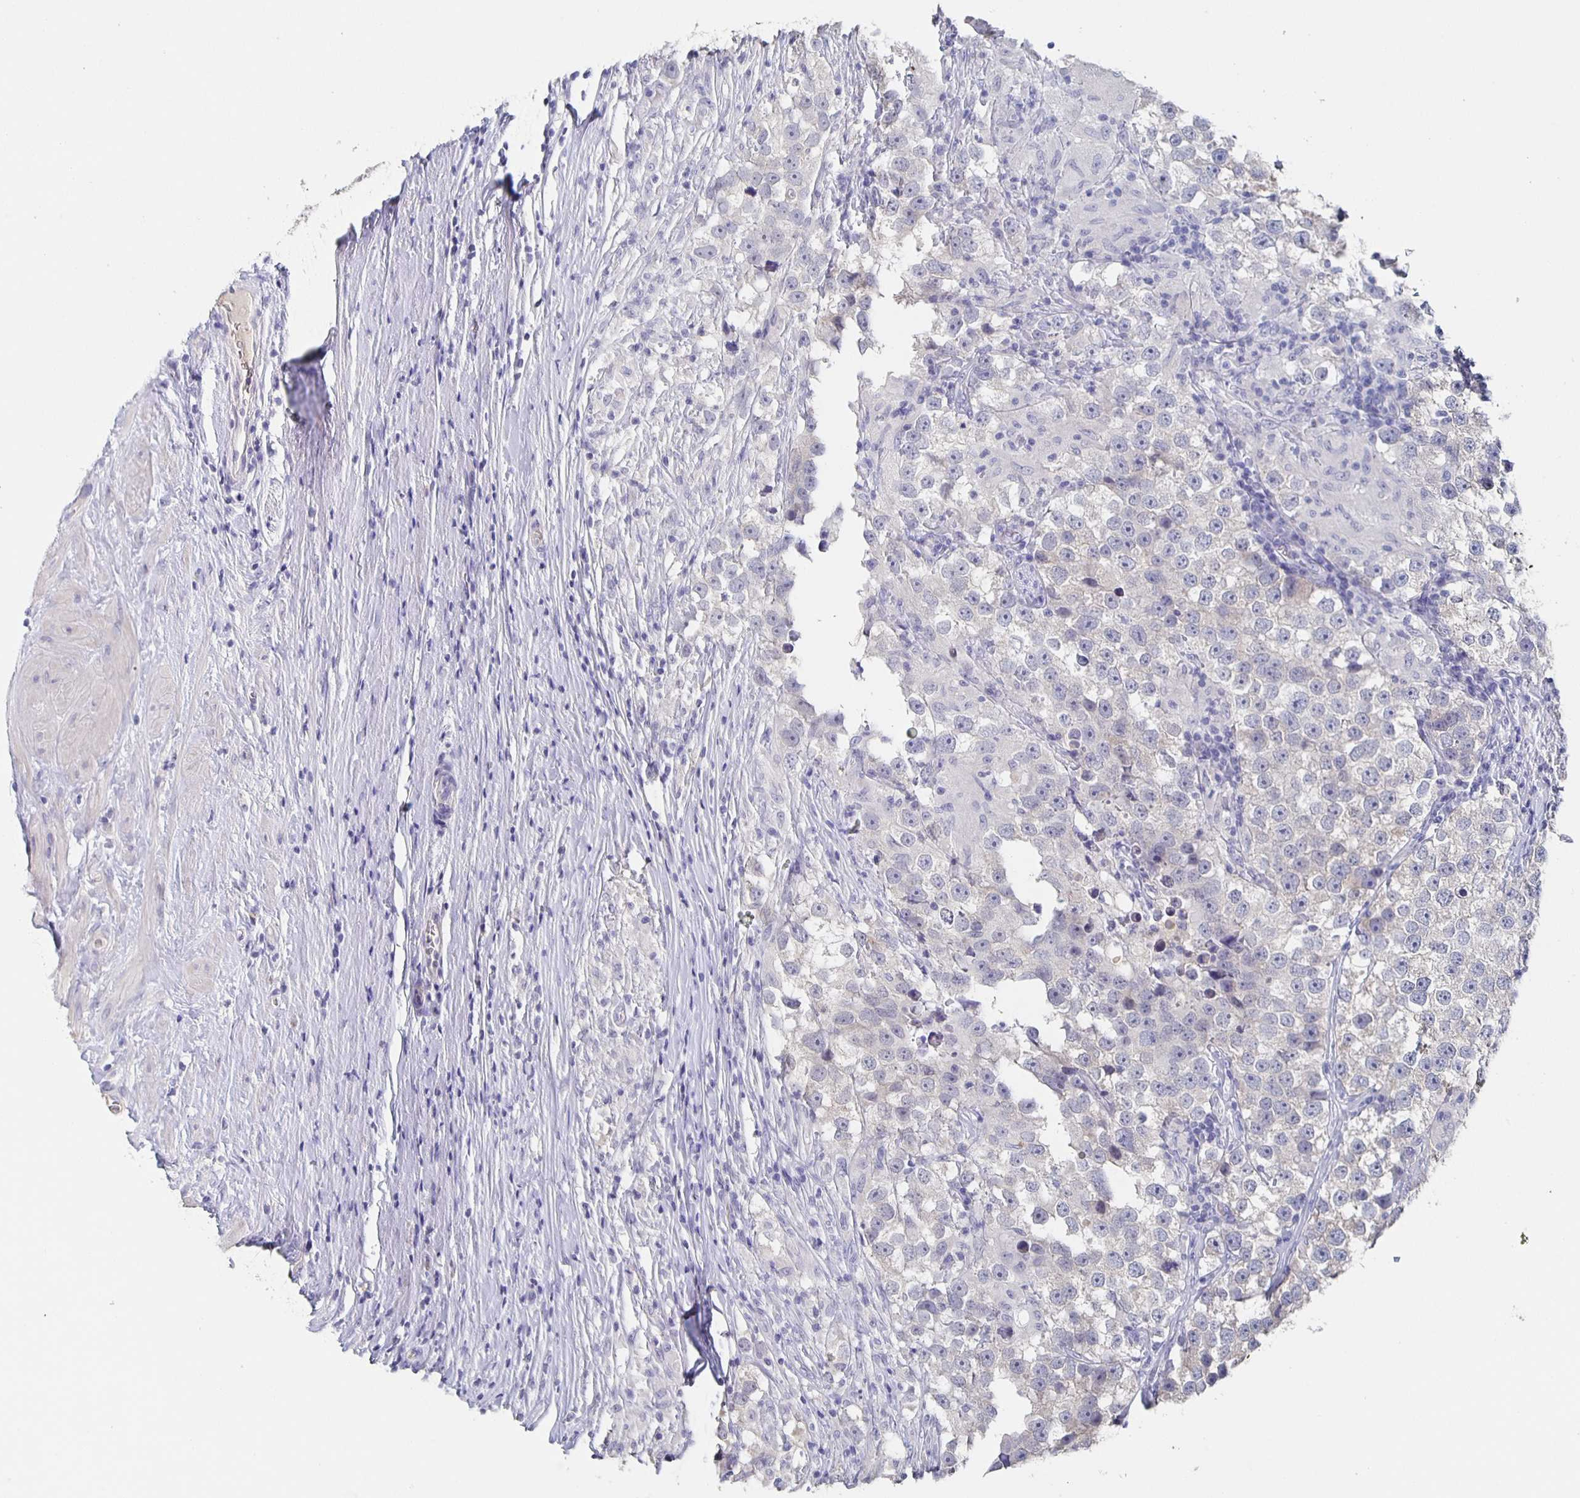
{"staining": {"intensity": "negative", "quantity": "none", "location": "none"}, "tissue": "testis cancer", "cell_type": "Tumor cells", "image_type": "cancer", "snomed": [{"axis": "morphology", "description": "Seminoma, NOS"}, {"axis": "topography", "description": "Testis"}], "caption": "High magnification brightfield microscopy of seminoma (testis) stained with DAB (brown) and counterstained with hematoxylin (blue): tumor cells show no significant positivity.", "gene": "CACNA2D2", "patient": {"sex": "male", "age": 46}}